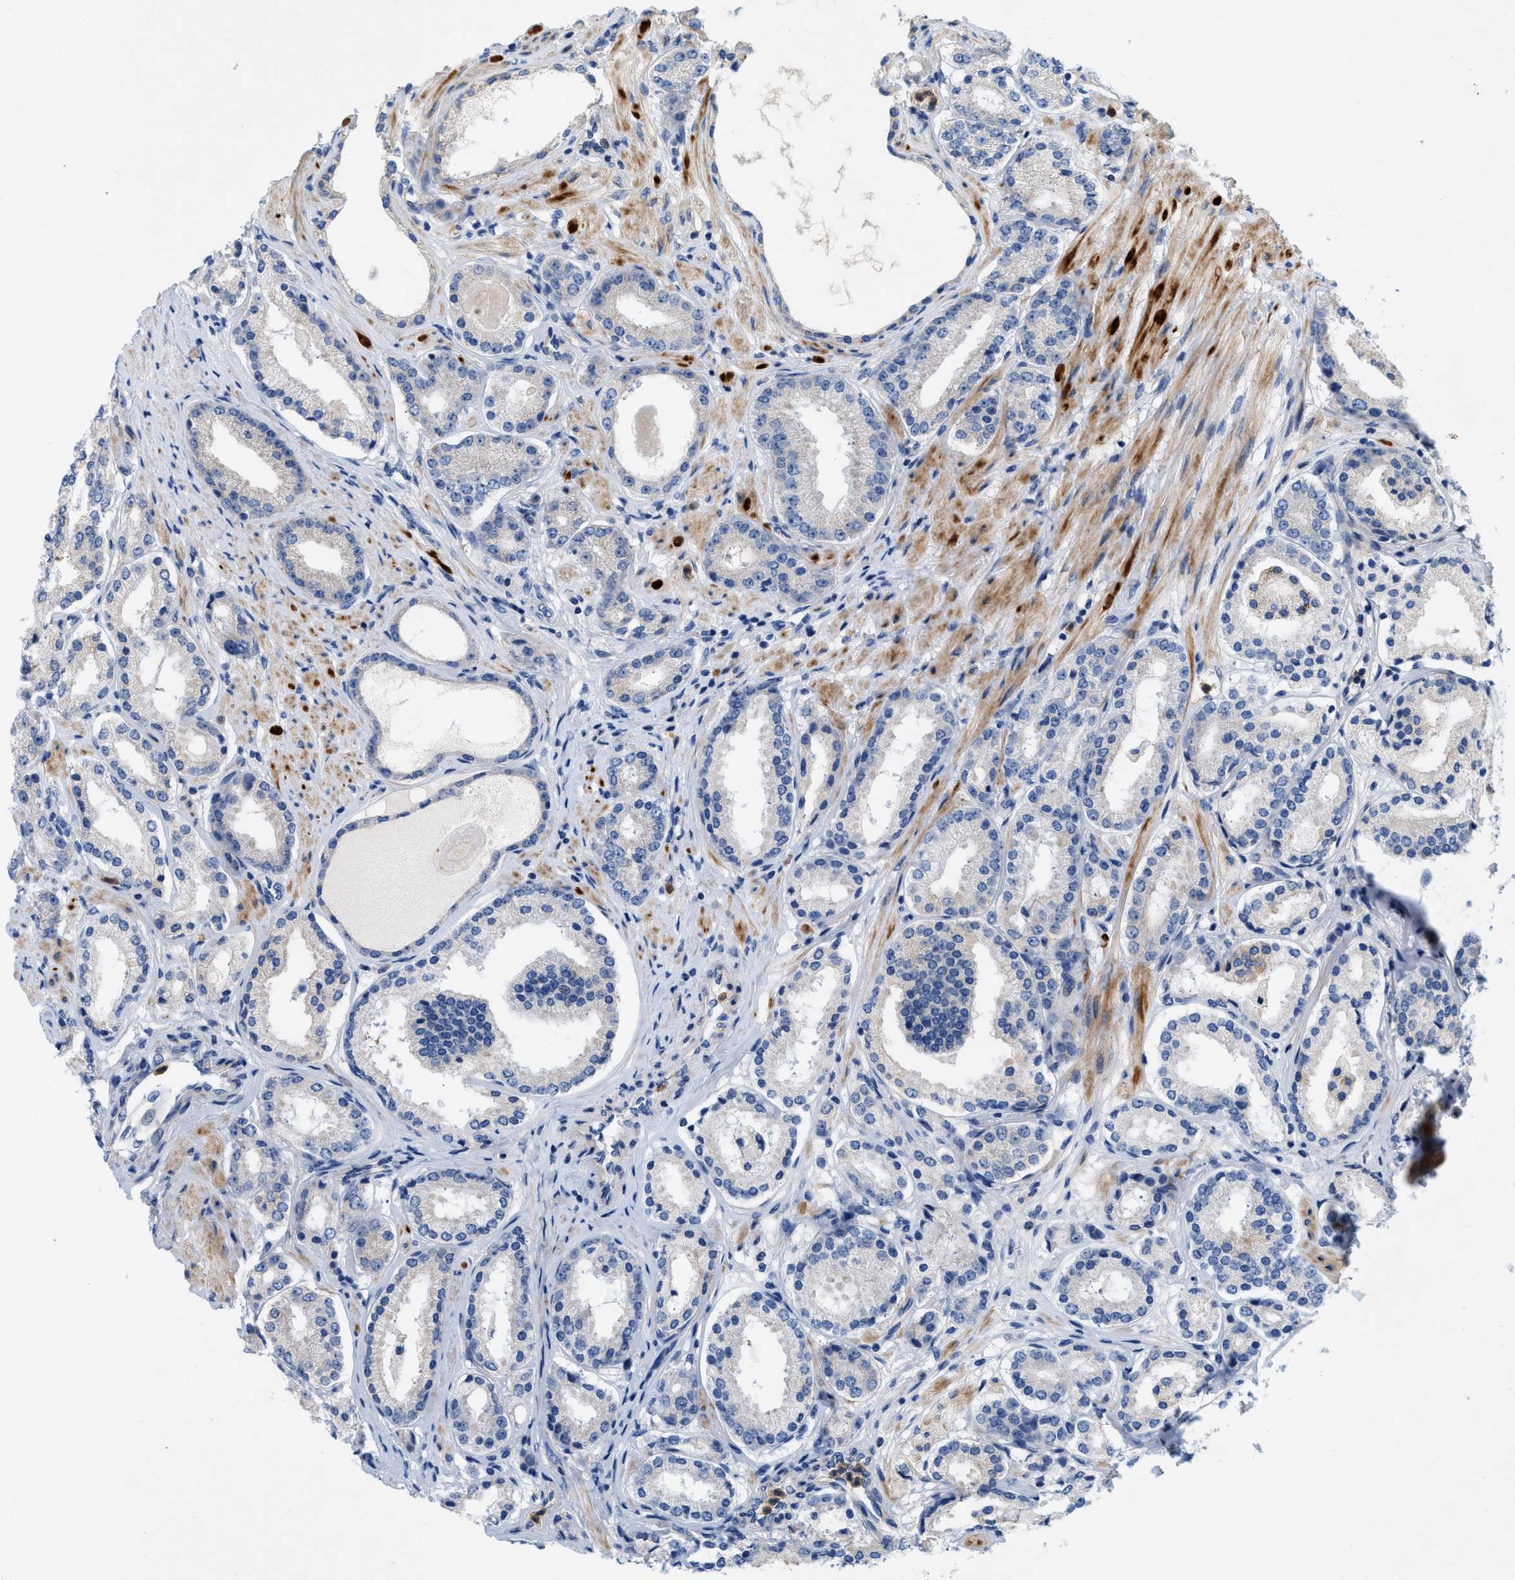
{"staining": {"intensity": "negative", "quantity": "none", "location": "none"}, "tissue": "prostate cancer", "cell_type": "Tumor cells", "image_type": "cancer", "snomed": [{"axis": "morphology", "description": "Adenocarcinoma, Low grade"}, {"axis": "topography", "description": "Prostate"}], "caption": "Tumor cells show no significant protein staining in low-grade adenocarcinoma (prostate). Nuclei are stained in blue.", "gene": "PLPPR5", "patient": {"sex": "male", "age": 63}}